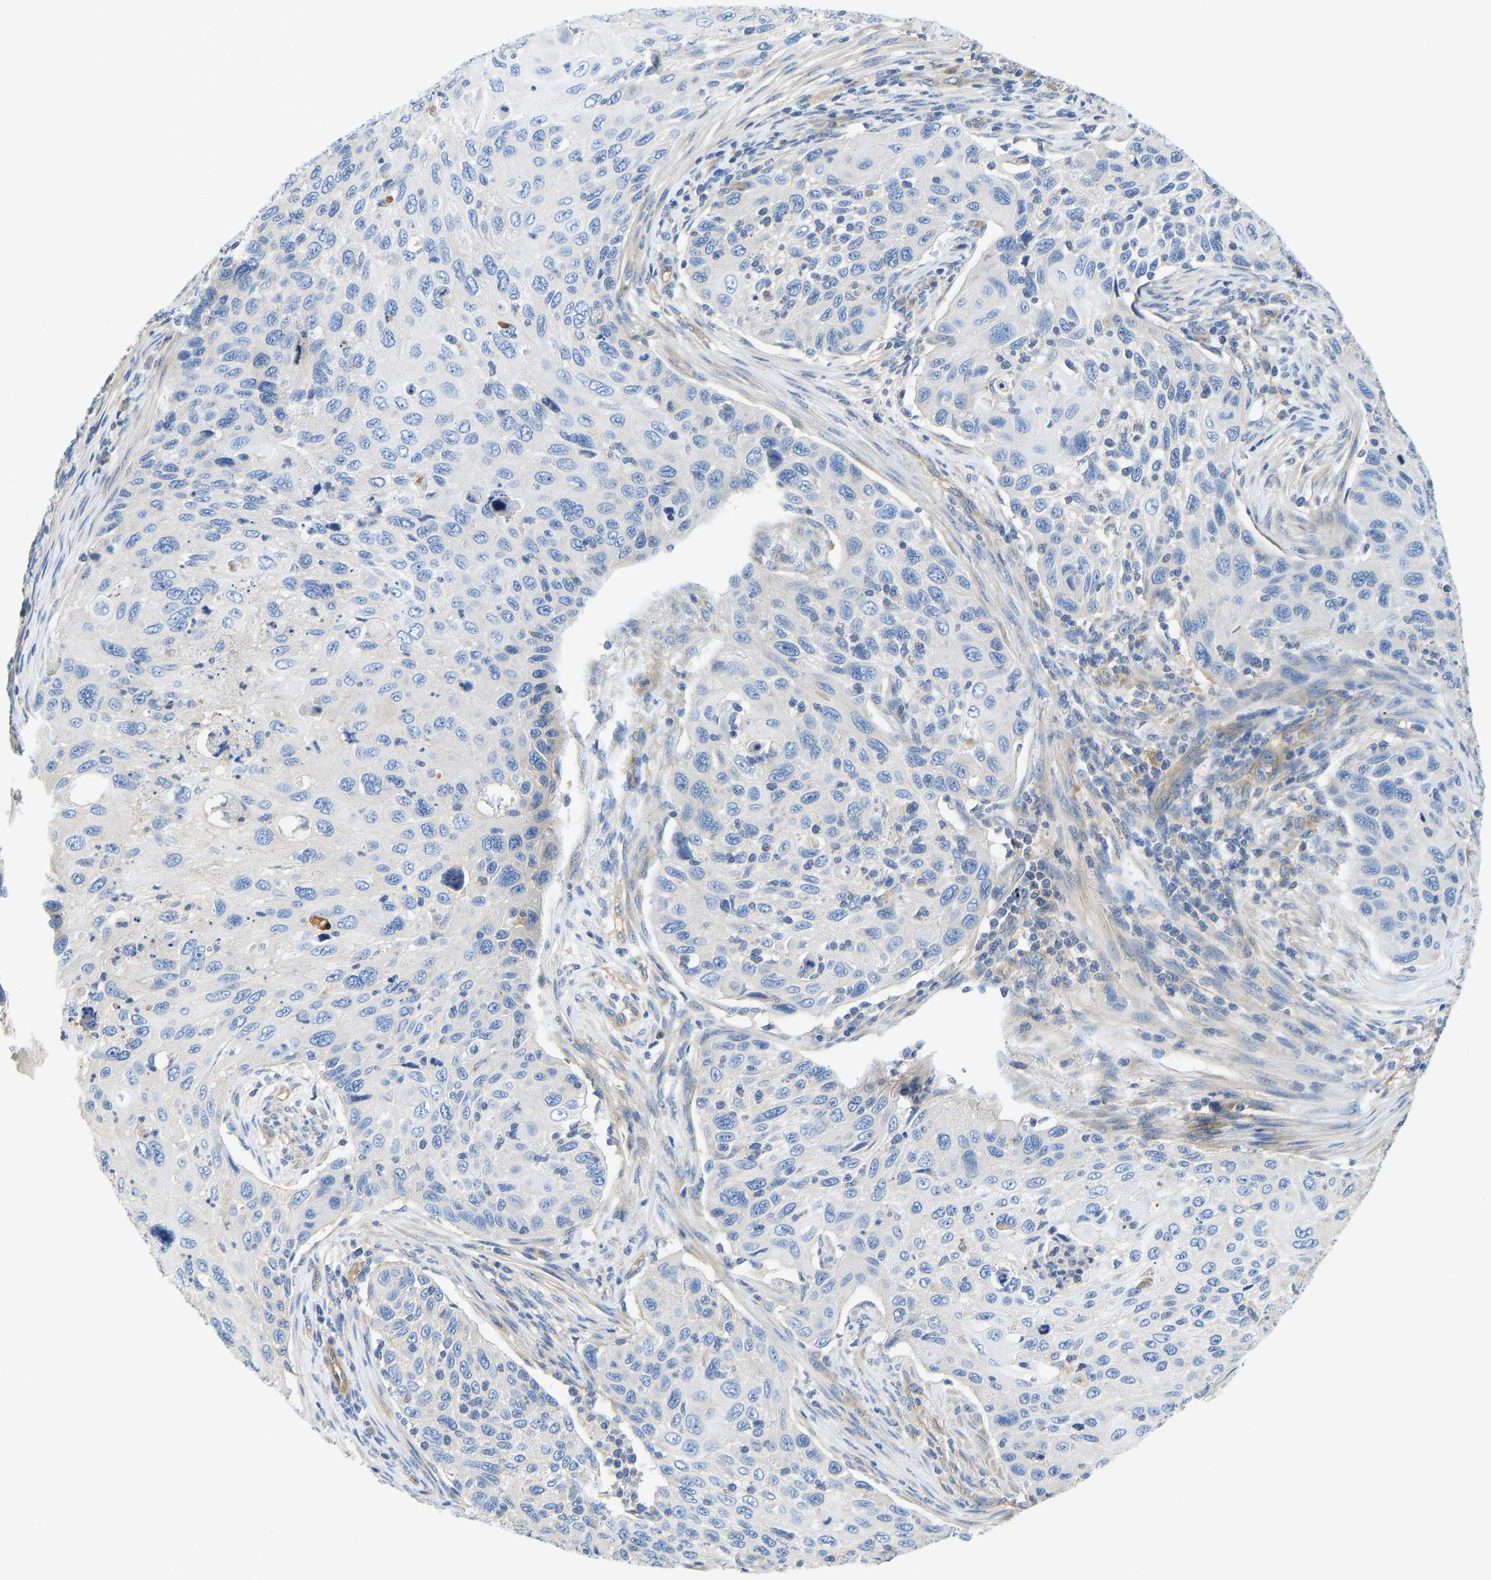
{"staining": {"intensity": "negative", "quantity": "none", "location": "none"}, "tissue": "cervical cancer", "cell_type": "Tumor cells", "image_type": "cancer", "snomed": [{"axis": "morphology", "description": "Squamous cell carcinoma, NOS"}, {"axis": "topography", "description": "Cervix"}], "caption": "The photomicrograph shows no significant expression in tumor cells of cervical cancer (squamous cell carcinoma). The staining is performed using DAB (3,3'-diaminobenzidine) brown chromogen with nuclei counter-stained in using hematoxylin.", "gene": "CHAD", "patient": {"sex": "female", "age": 70}}